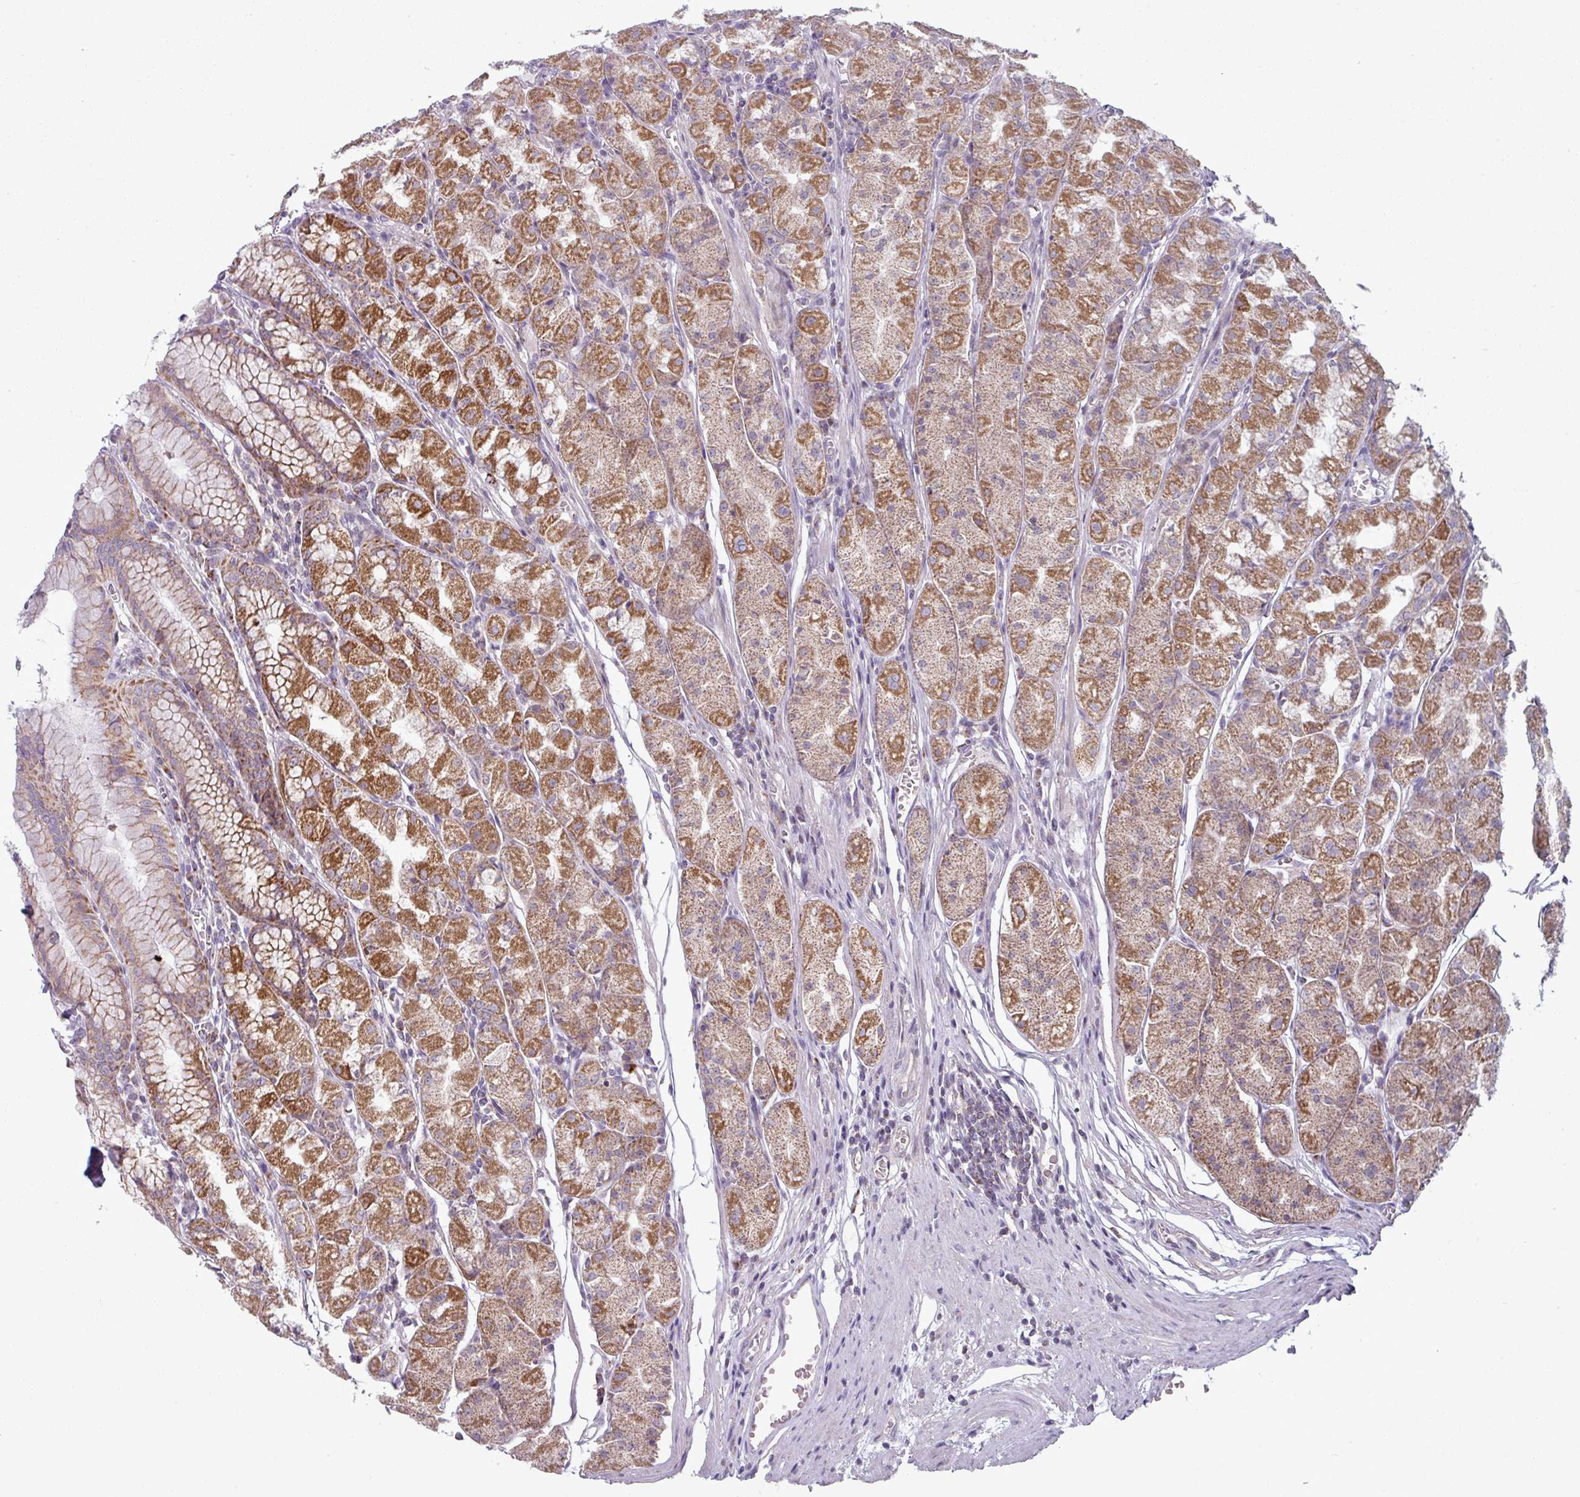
{"staining": {"intensity": "strong", "quantity": ">75%", "location": "cytoplasmic/membranous"}, "tissue": "stomach", "cell_type": "Glandular cells", "image_type": "normal", "snomed": [{"axis": "morphology", "description": "Normal tissue, NOS"}, {"axis": "topography", "description": "Stomach"}], "caption": "Immunohistochemistry (DAB (3,3'-diaminobenzidine)) staining of unremarkable stomach shows strong cytoplasmic/membranous protein positivity in about >75% of glandular cells.", "gene": "ZNF615", "patient": {"sex": "male", "age": 55}}